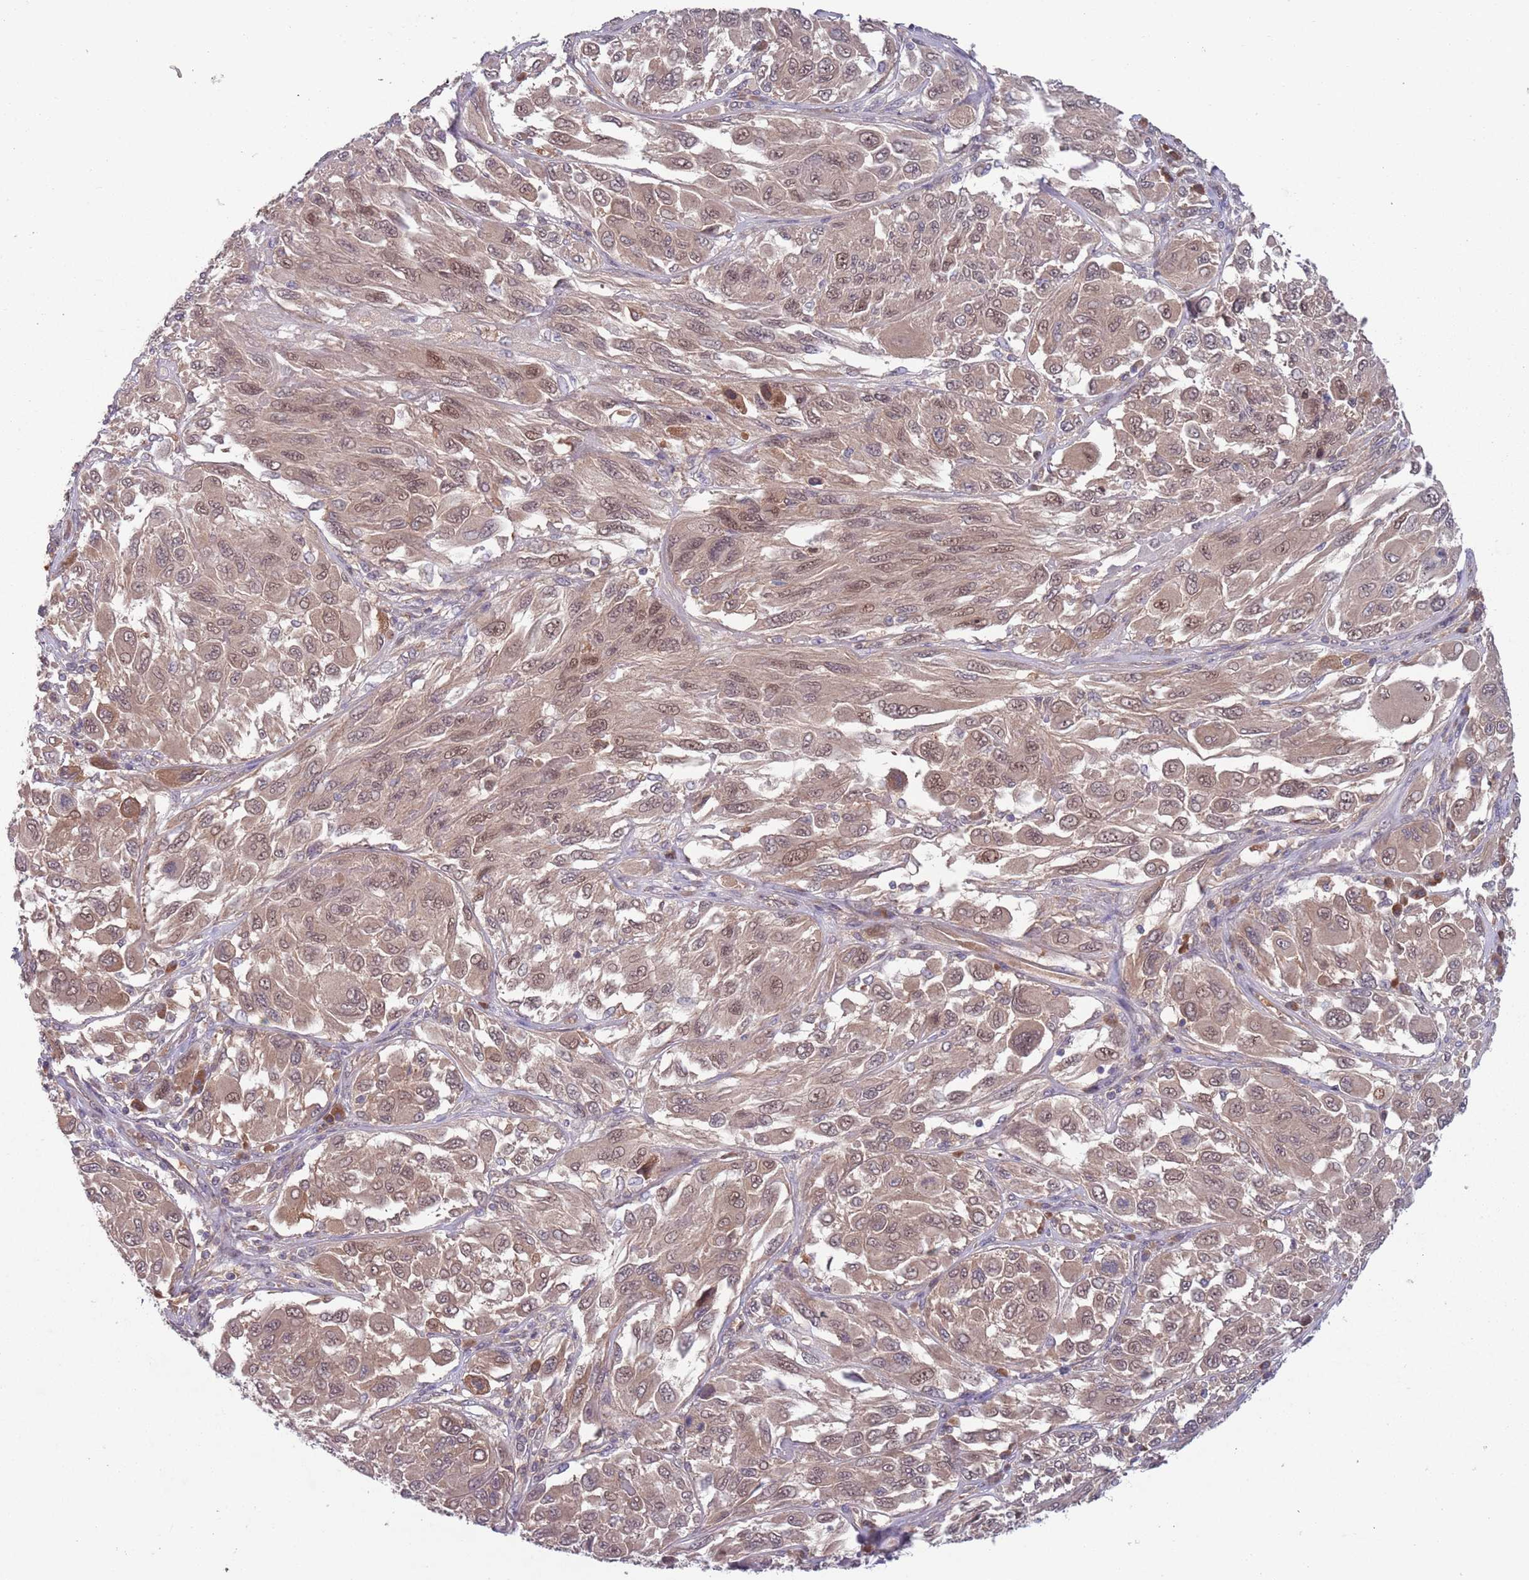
{"staining": {"intensity": "weak", "quantity": ">75%", "location": "cytoplasmic/membranous,nuclear"}, "tissue": "melanoma", "cell_type": "Tumor cells", "image_type": "cancer", "snomed": [{"axis": "morphology", "description": "Malignant melanoma, NOS"}, {"axis": "topography", "description": "Skin"}], "caption": "IHC (DAB) staining of human malignant melanoma reveals weak cytoplasmic/membranous and nuclear protein staining in approximately >75% of tumor cells. (DAB (3,3'-diaminobenzidine) IHC, brown staining for protein, blue staining for nuclei).", "gene": "TYW1", "patient": {"sex": "female", "age": 91}}